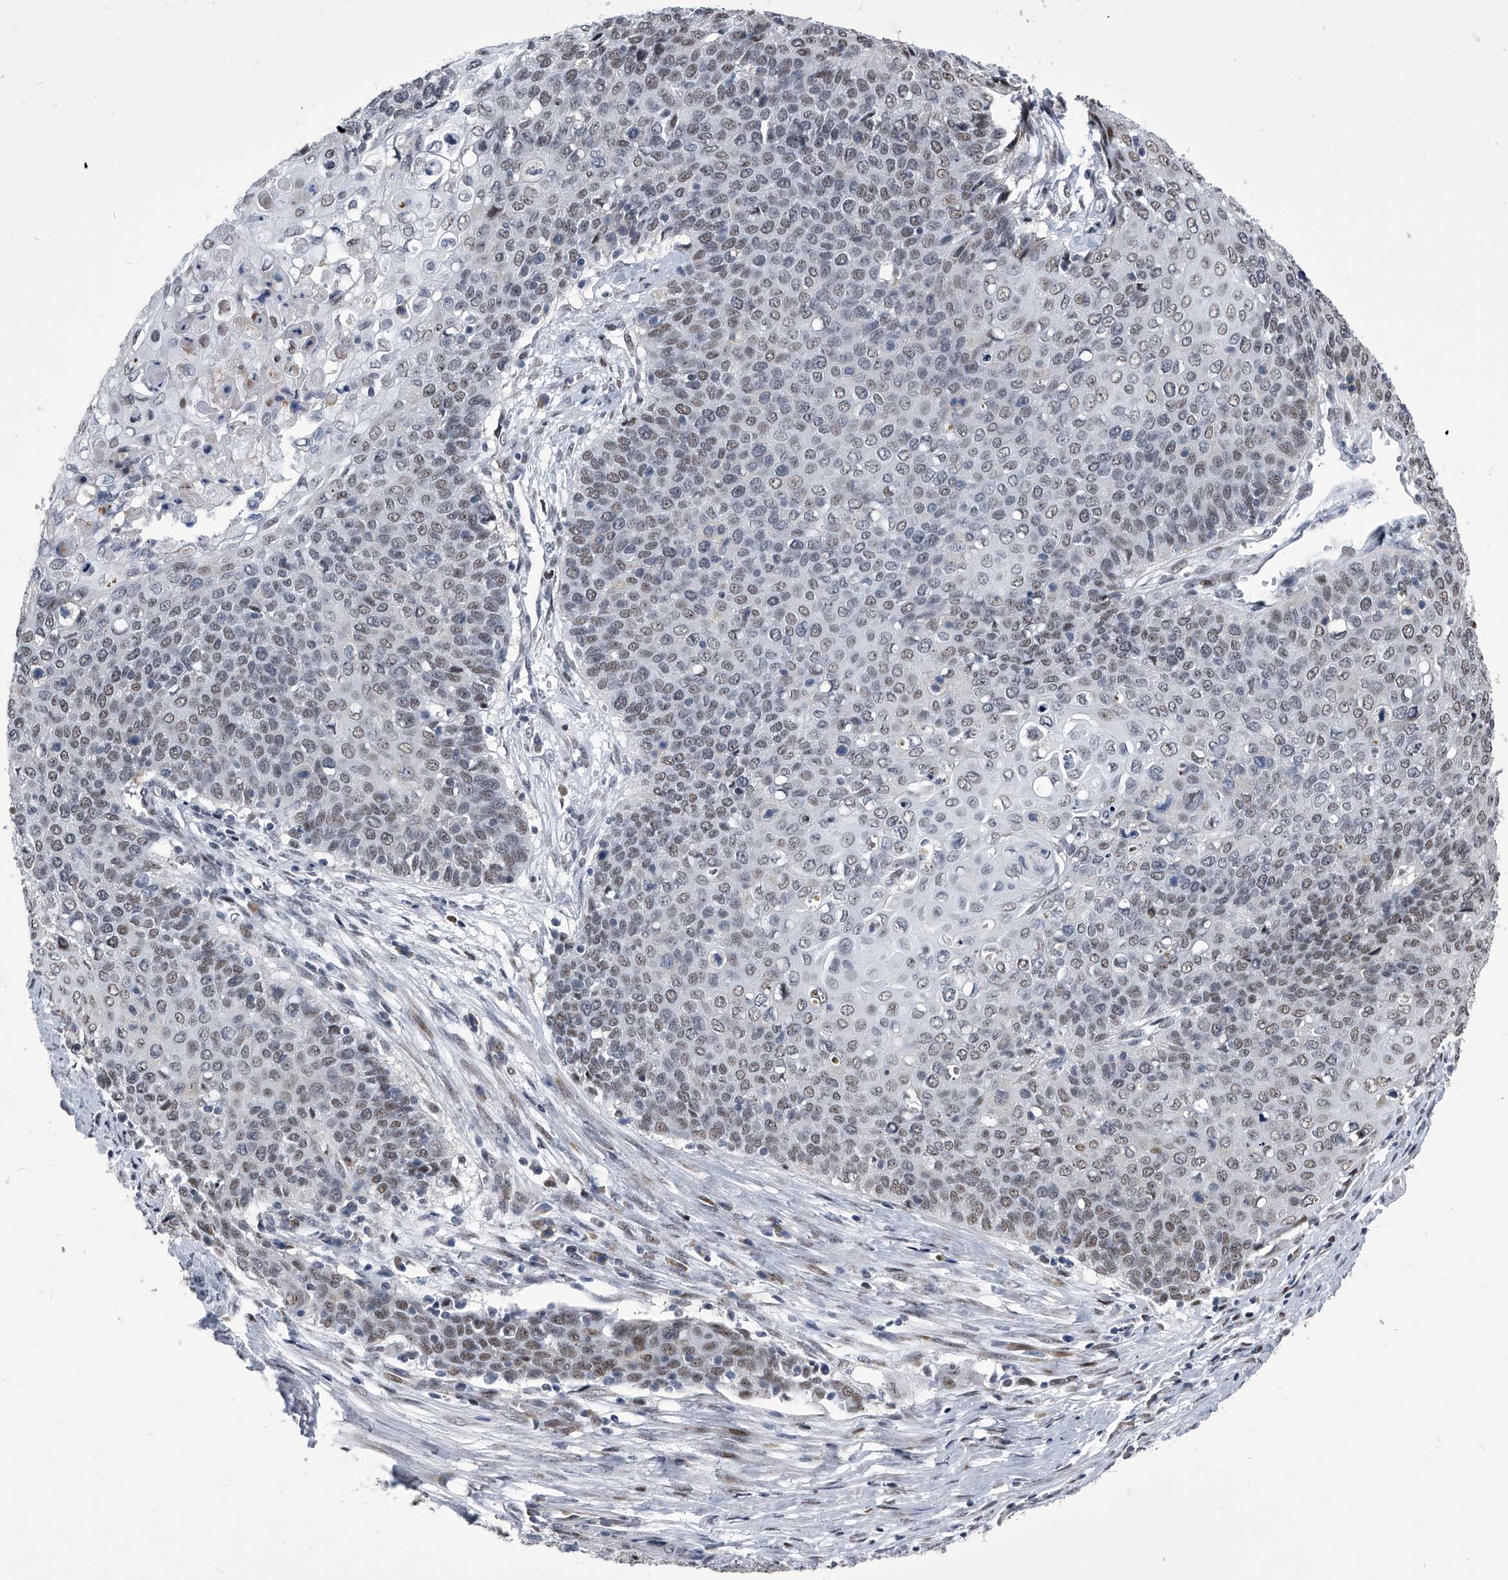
{"staining": {"intensity": "weak", "quantity": "25%-75%", "location": "nuclear"}, "tissue": "cervical cancer", "cell_type": "Tumor cells", "image_type": "cancer", "snomed": [{"axis": "morphology", "description": "Squamous cell carcinoma, NOS"}, {"axis": "topography", "description": "Cervix"}], "caption": "The photomicrograph exhibits immunohistochemical staining of cervical squamous cell carcinoma. There is weak nuclear staining is identified in about 25%-75% of tumor cells. The staining was performed using DAB (3,3'-diaminobenzidine) to visualize the protein expression in brown, while the nuclei were stained in blue with hematoxylin (Magnification: 20x).", "gene": "CMTR1", "patient": {"sex": "female", "age": 39}}